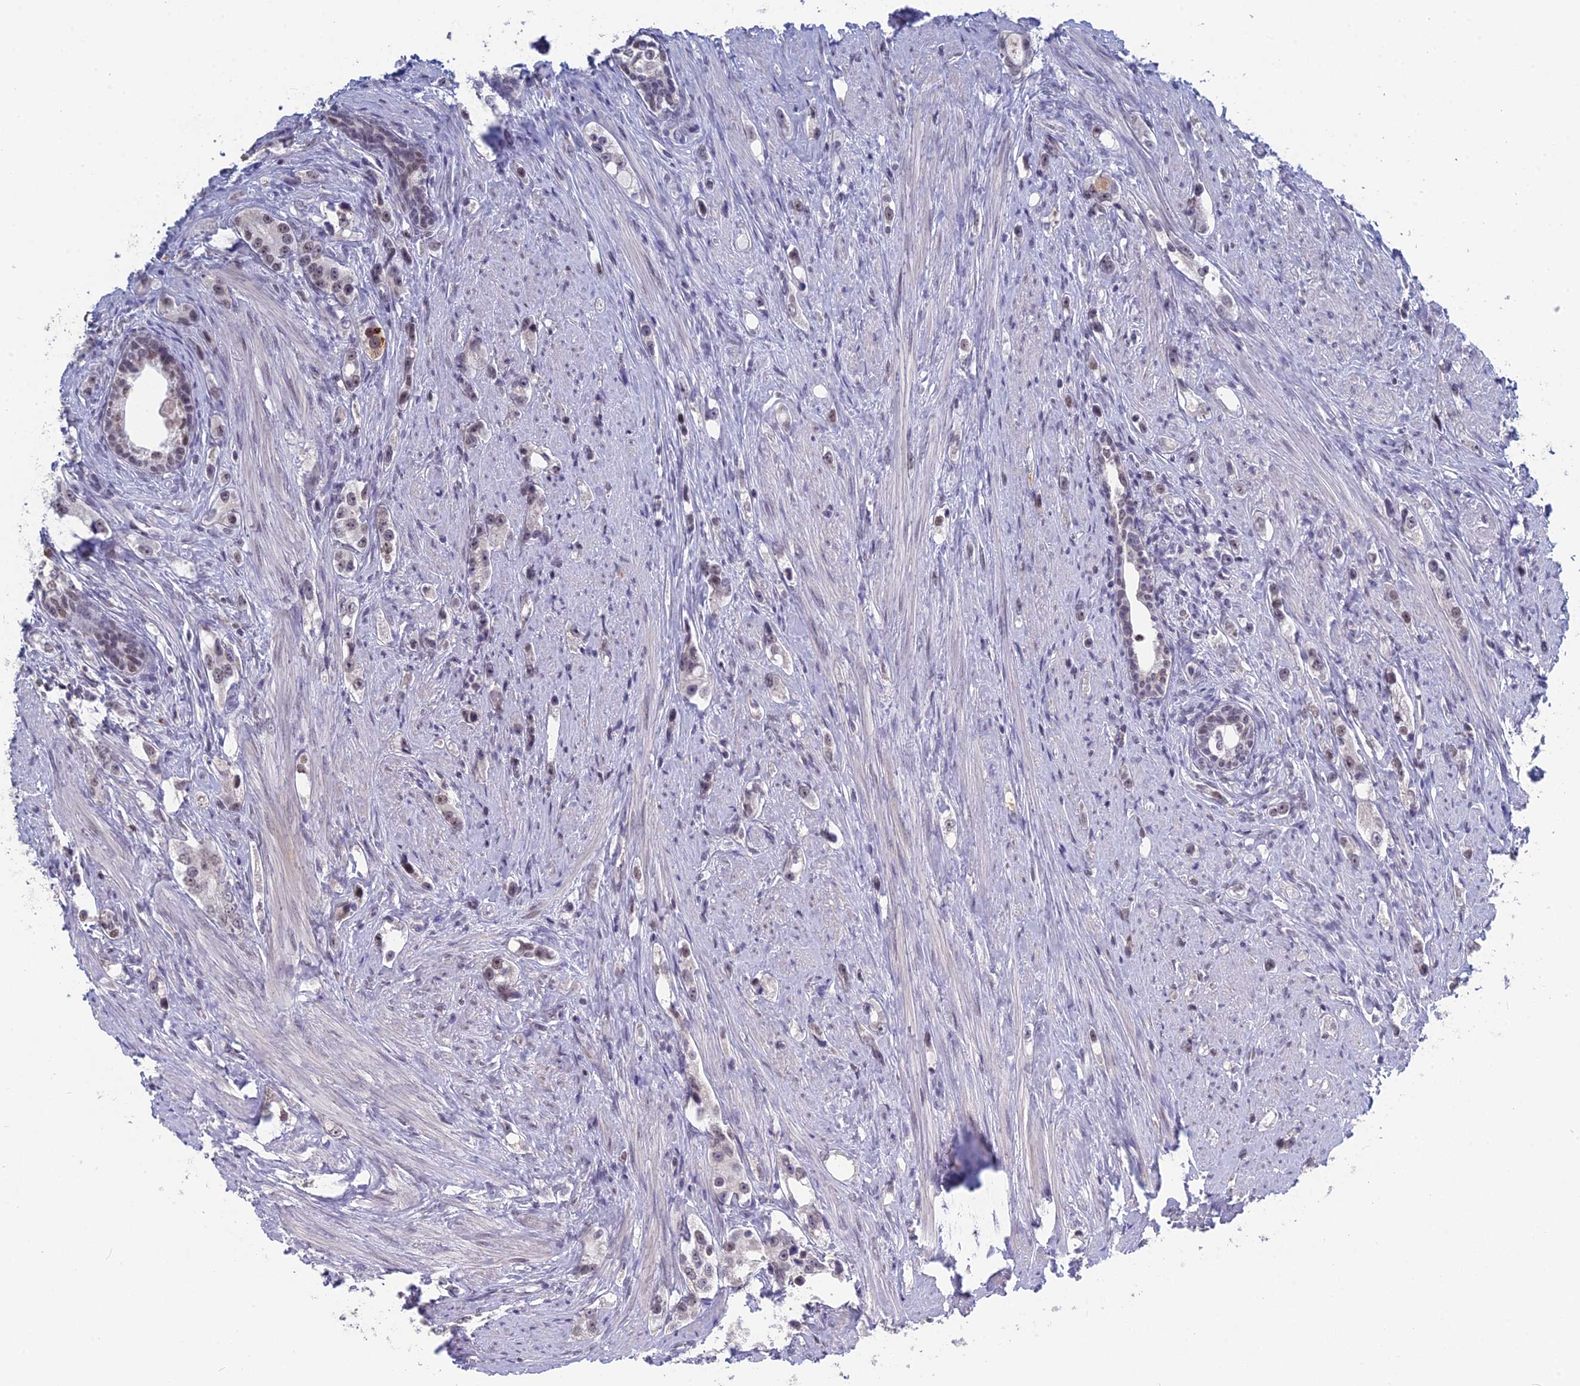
{"staining": {"intensity": "weak", "quantity": "25%-75%", "location": "nuclear"}, "tissue": "prostate cancer", "cell_type": "Tumor cells", "image_type": "cancer", "snomed": [{"axis": "morphology", "description": "Adenocarcinoma, High grade"}, {"axis": "topography", "description": "Prostate"}], "caption": "There is low levels of weak nuclear staining in tumor cells of prostate cancer (high-grade adenocarcinoma), as demonstrated by immunohistochemical staining (brown color).", "gene": "MT-CO3", "patient": {"sex": "male", "age": 63}}